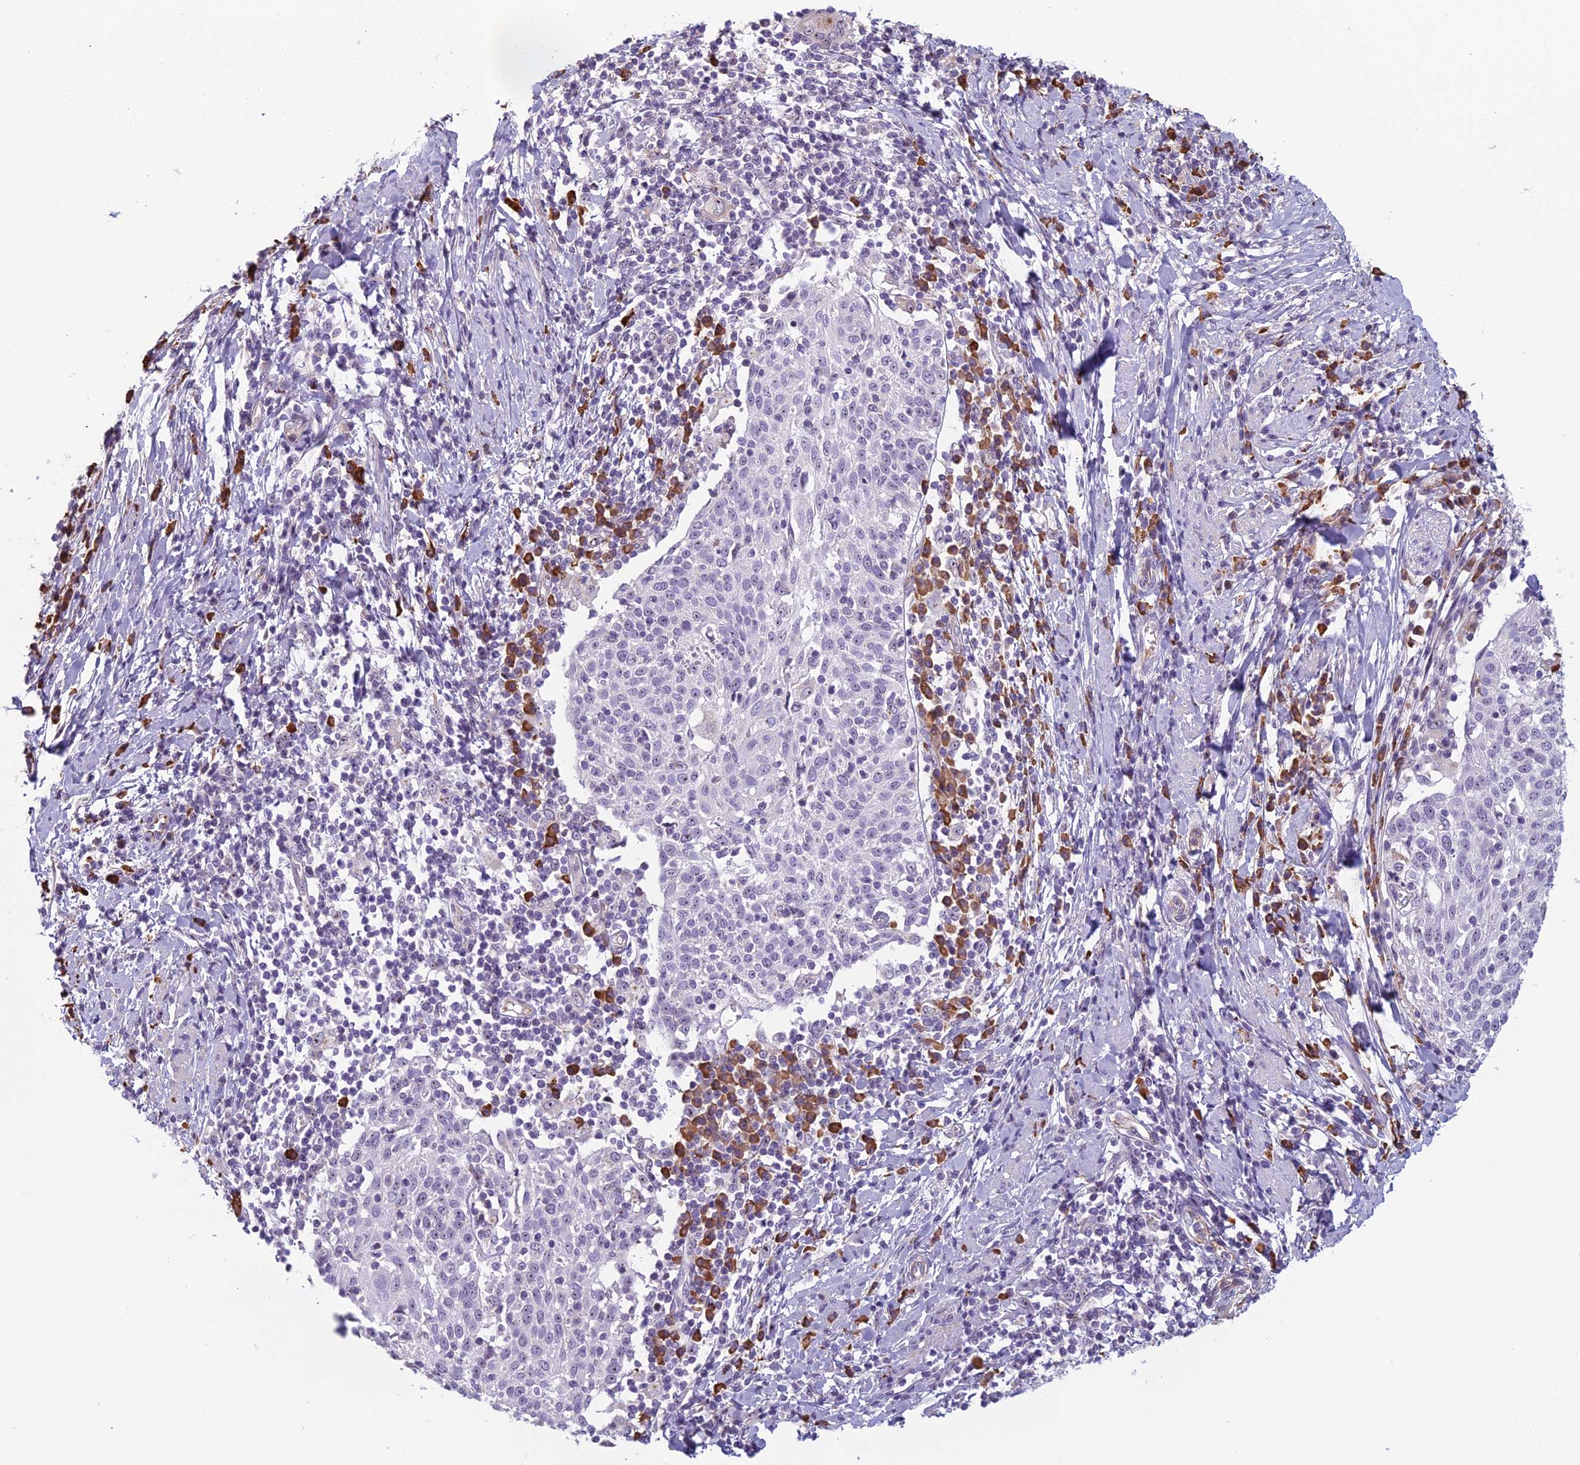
{"staining": {"intensity": "weak", "quantity": "<25%", "location": "nuclear"}, "tissue": "cervical cancer", "cell_type": "Tumor cells", "image_type": "cancer", "snomed": [{"axis": "morphology", "description": "Squamous cell carcinoma, NOS"}, {"axis": "topography", "description": "Cervix"}], "caption": "Immunohistochemistry image of human squamous cell carcinoma (cervical) stained for a protein (brown), which shows no staining in tumor cells.", "gene": "NOC2L", "patient": {"sex": "female", "age": 52}}